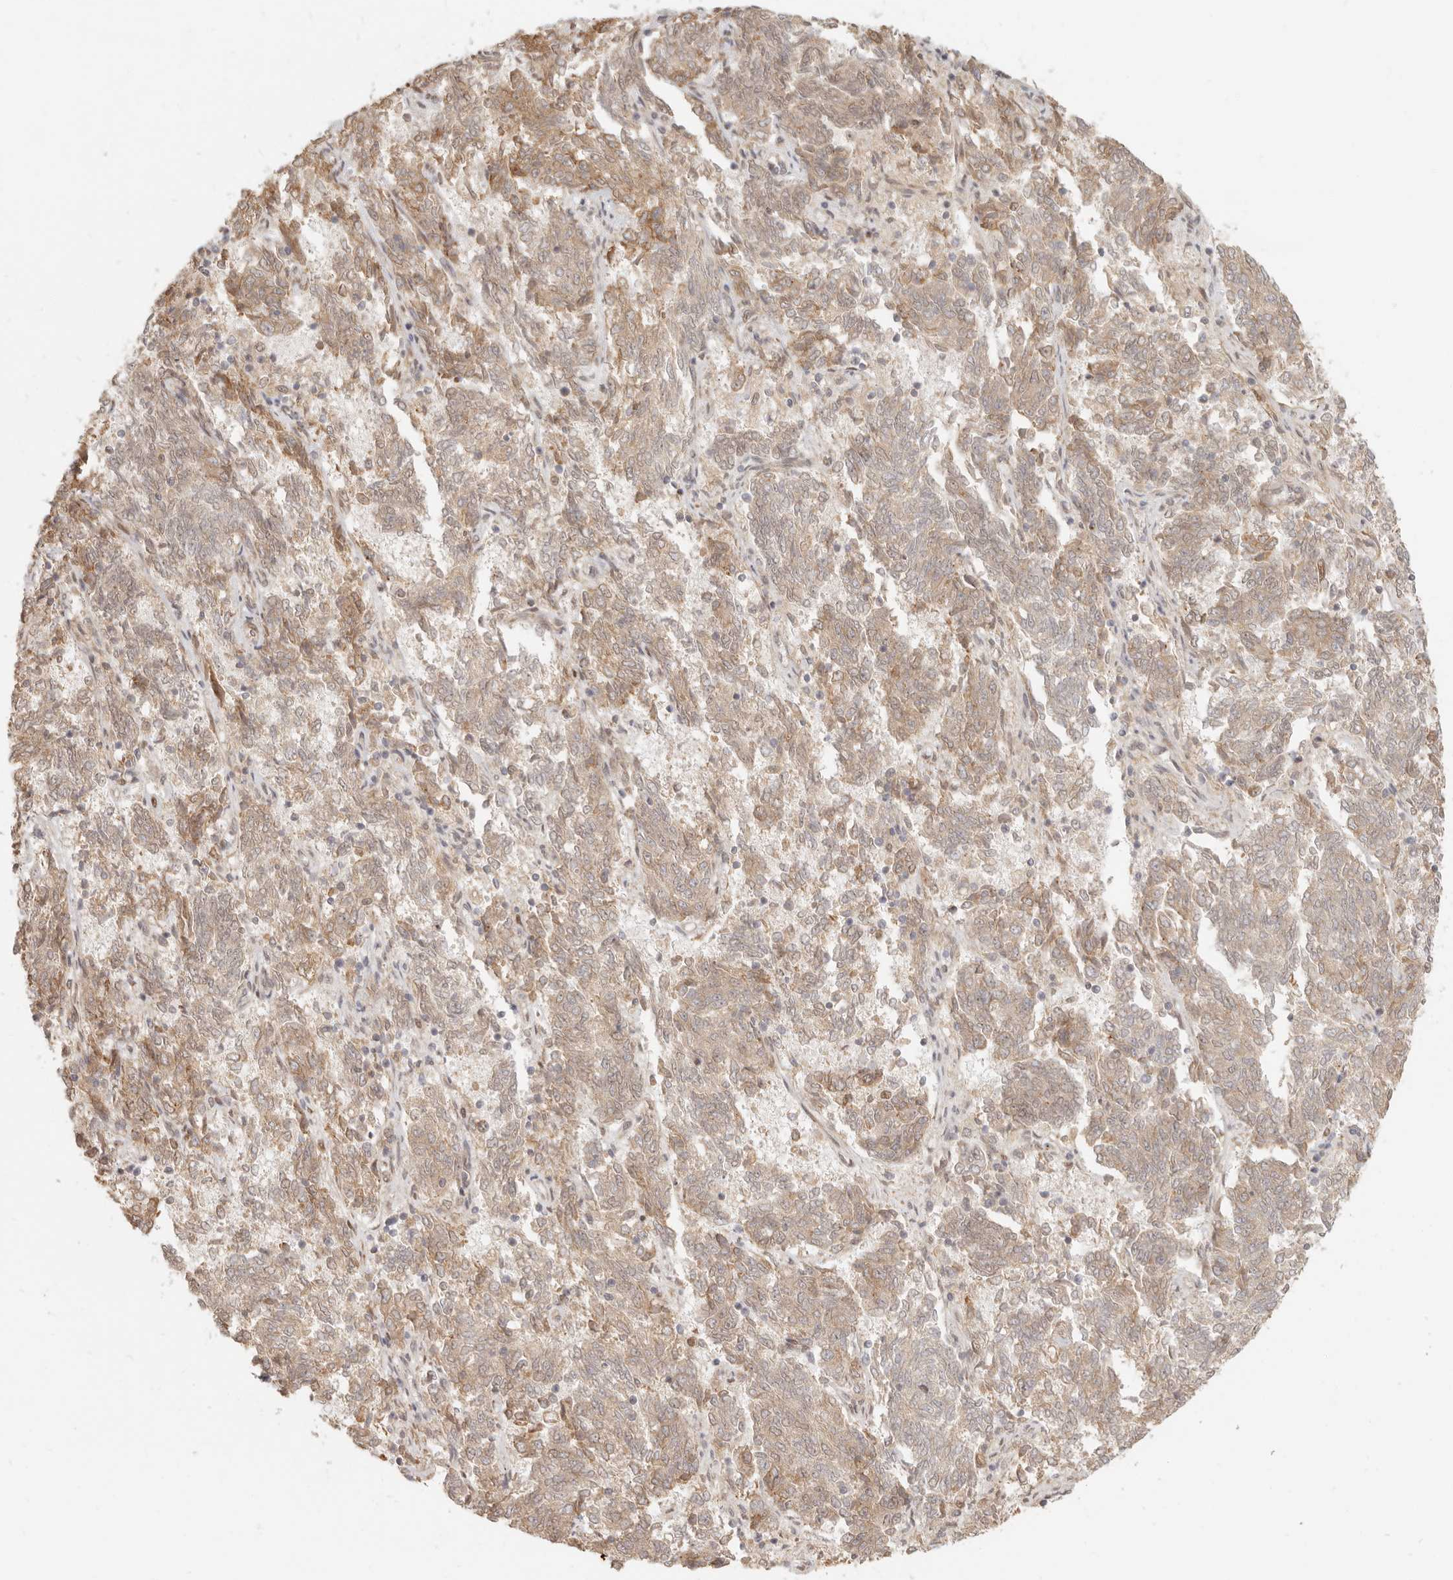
{"staining": {"intensity": "weak", "quantity": "25%-75%", "location": "cytoplasmic/membranous"}, "tissue": "endometrial cancer", "cell_type": "Tumor cells", "image_type": "cancer", "snomed": [{"axis": "morphology", "description": "Adenocarcinoma, NOS"}, {"axis": "topography", "description": "Endometrium"}], "caption": "Human endometrial cancer stained with a brown dye demonstrates weak cytoplasmic/membranous positive staining in about 25%-75% of tumor cells.", "gene": "TUFT1", "patient": {"sex": "female", "age": 80}}